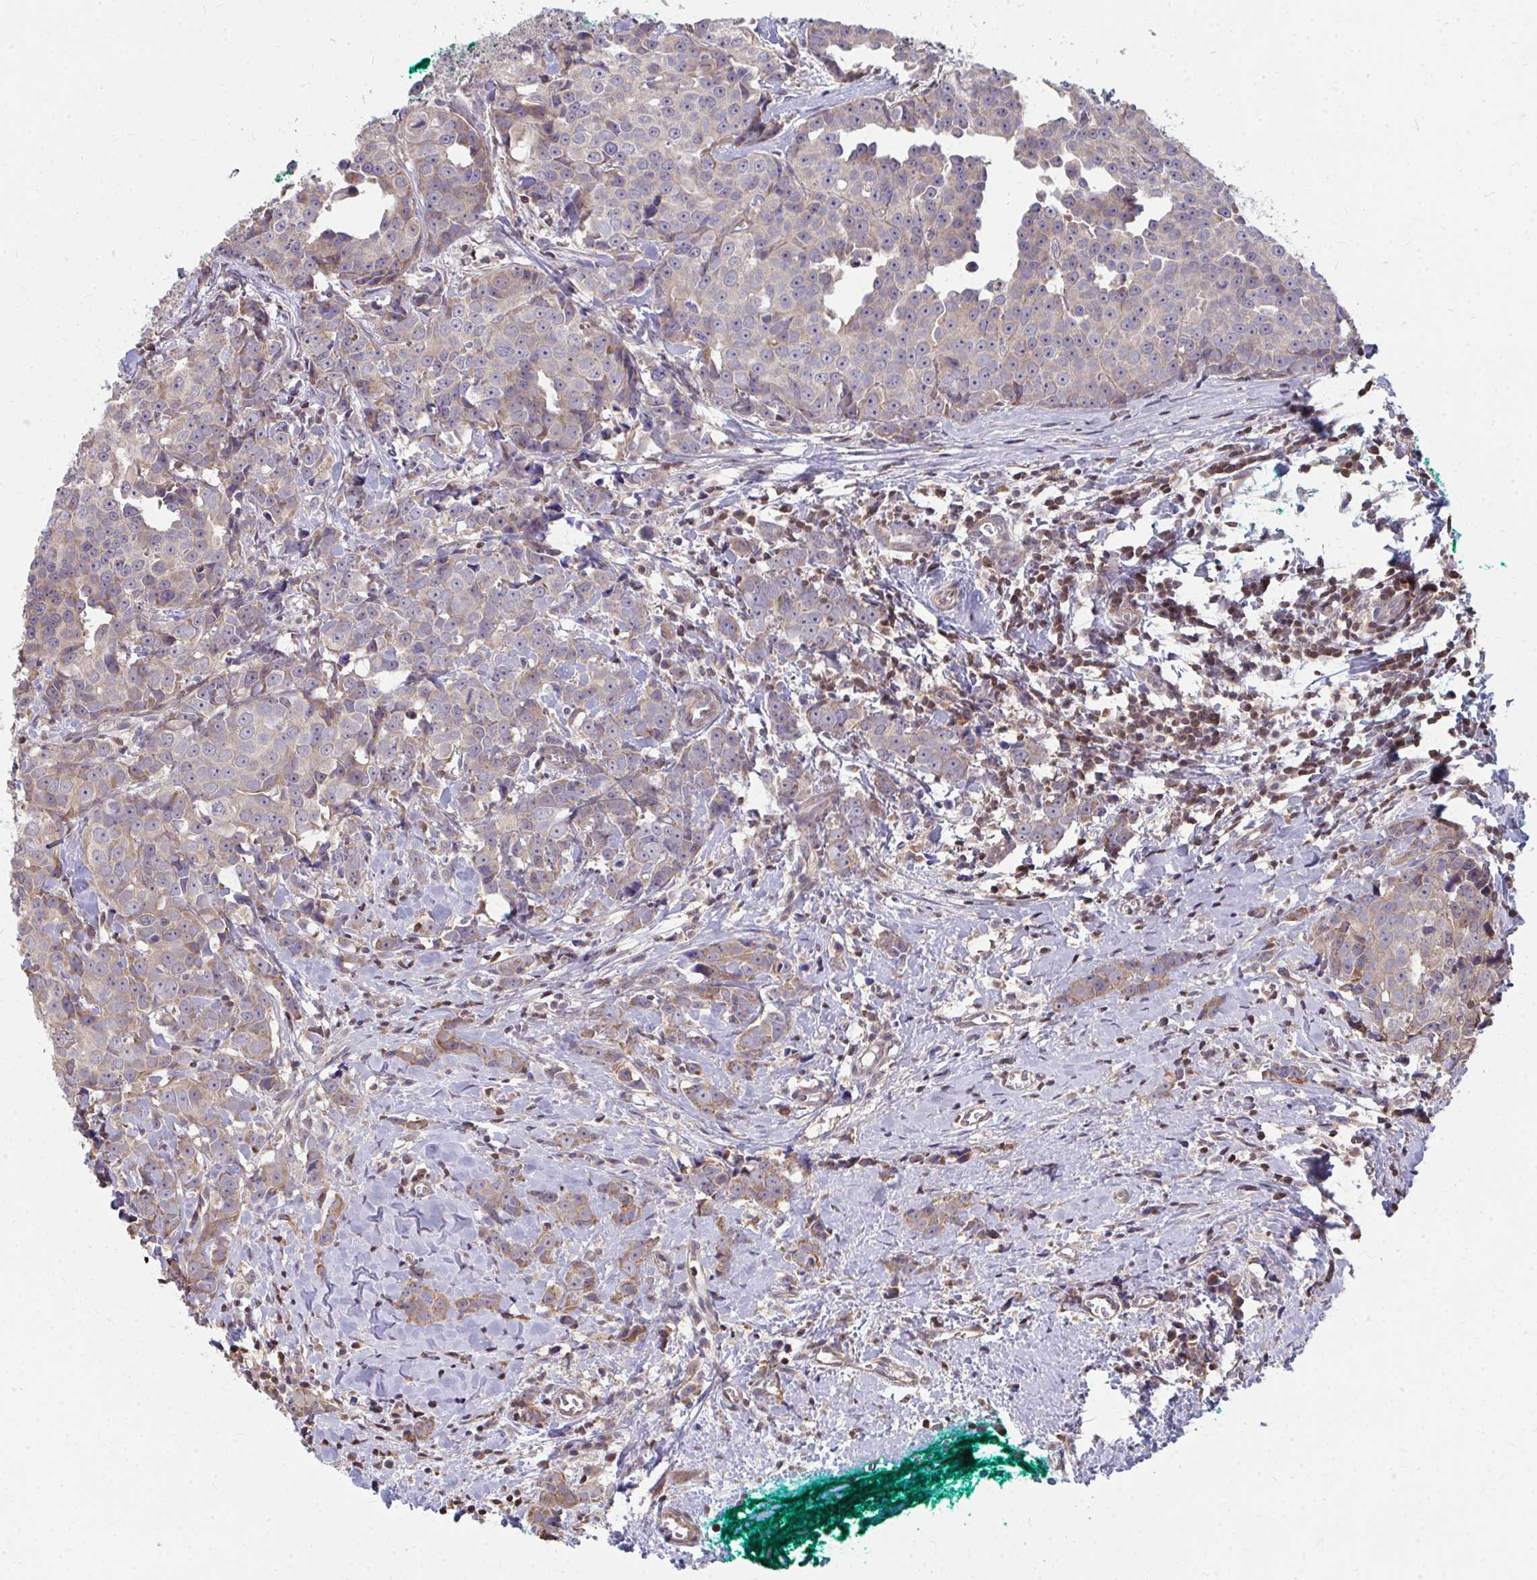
{"staining": {"intensity": "weak", "quantity": "<25%", "location": "cytoplasmic/membranous"}, "tissue": "breast cancer", "cell_type": "Tumor cells", "image_type": "cancer", "snomed": [{"axis": "morphology", "description": "Duct carcinoma"}, {"axis": "topography", "description": "Breast"}], "caption": "Breast cancer stained for a protein using immunohistochemistry (IHC) shows no positivity tumor cells.", "gene": "DNAJA2", "patient": {"sex": "female", "age": 80}}